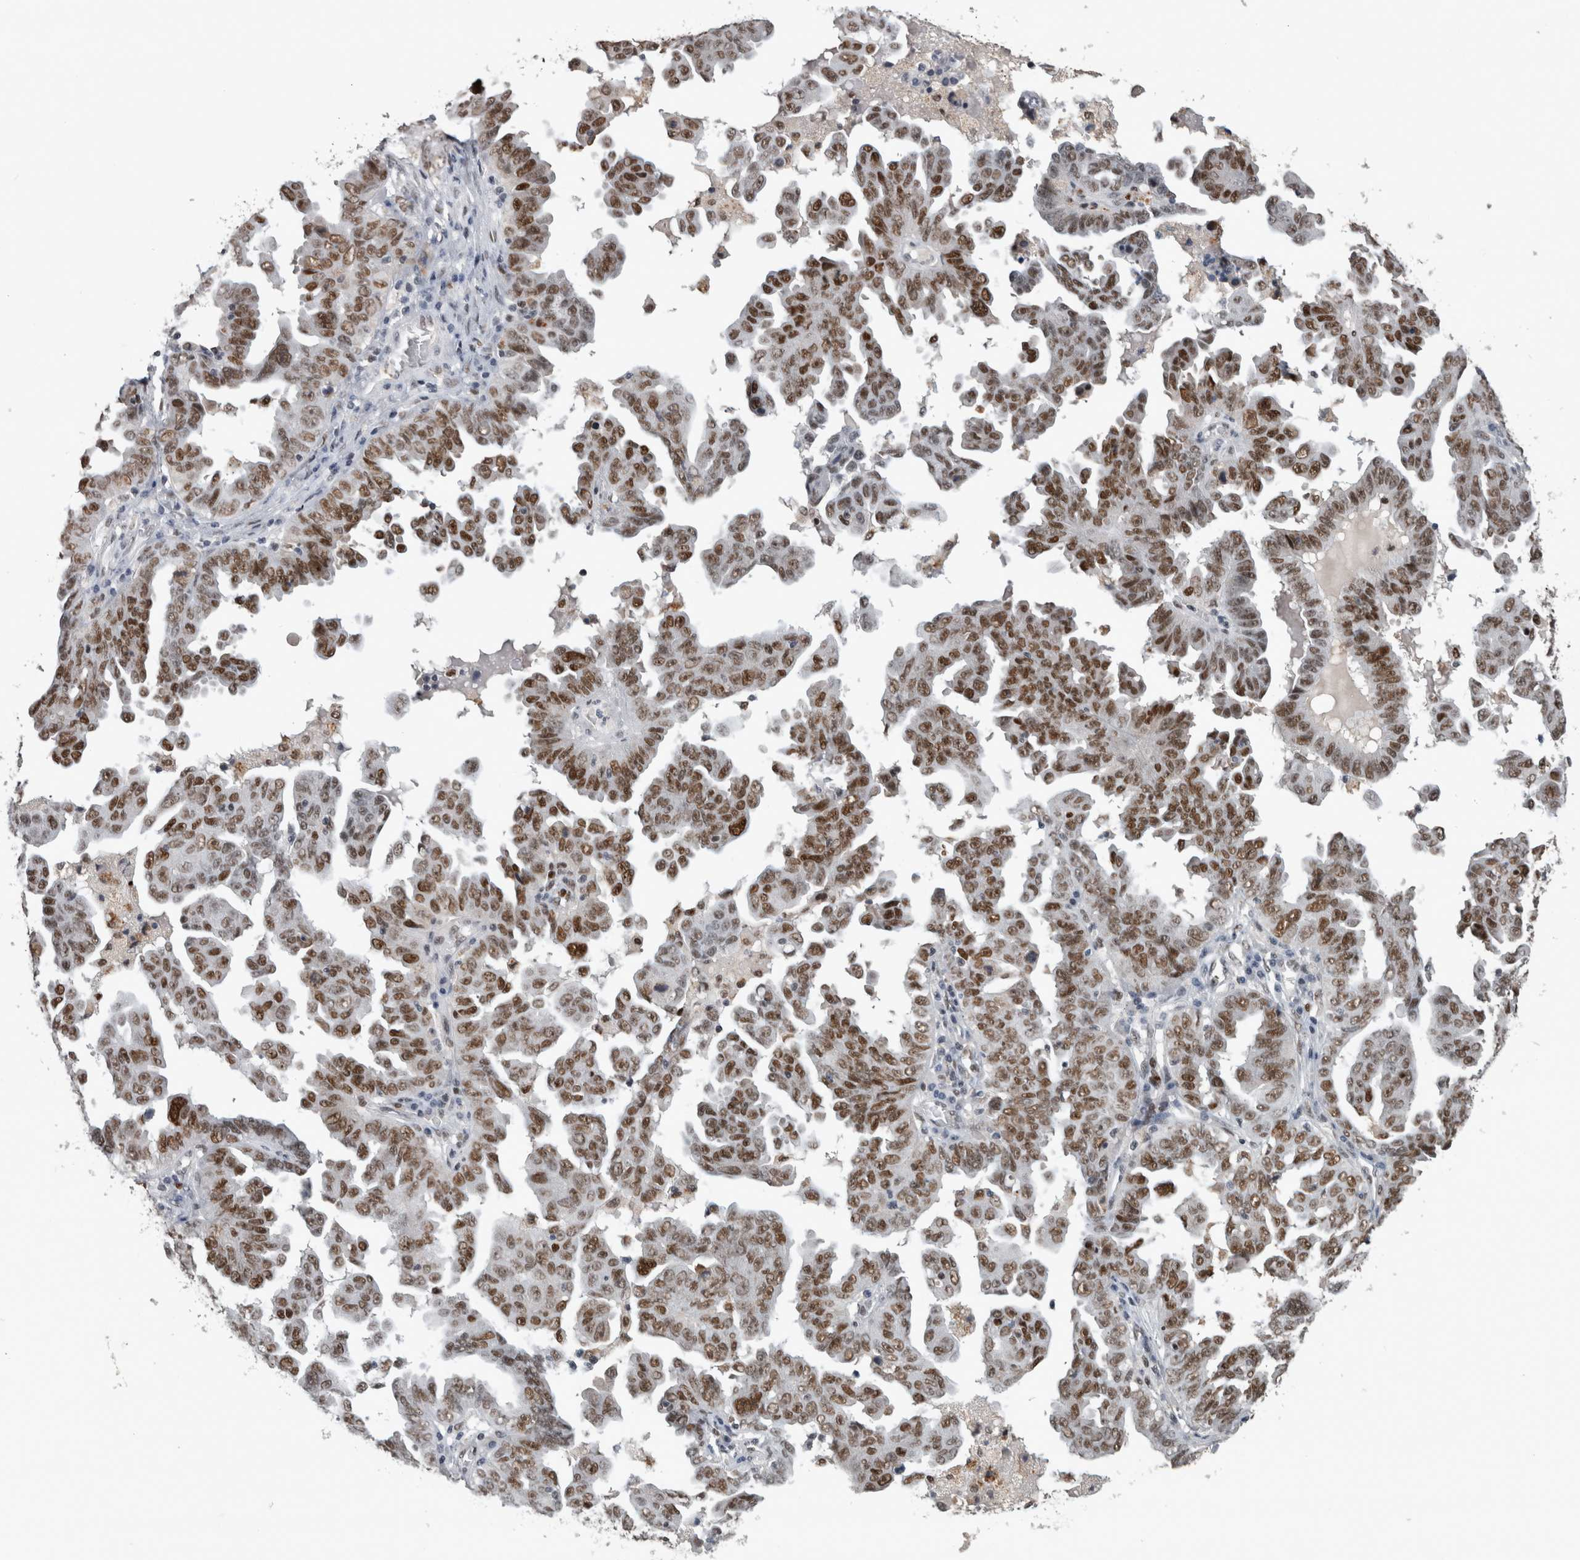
{"staining": {"intensity": "moderate", "quantity": ">75%", "location": "nuclear"}, "tissue": "ovarian cancer", "cell_type": "Tumor cells", "image_type": "cancer", "snomed": [{"axis": "morphology", "description": "Carcinoma, endometroid"}, {"axis": "topography", "description": "Ovary"}], "caption": "Human ovarian endometroid carcinoma stained with a protein marker reveals moderate staining in tumor cells.", "gene": "POLD2", "patient": {"sex": "female", "age": 62}}